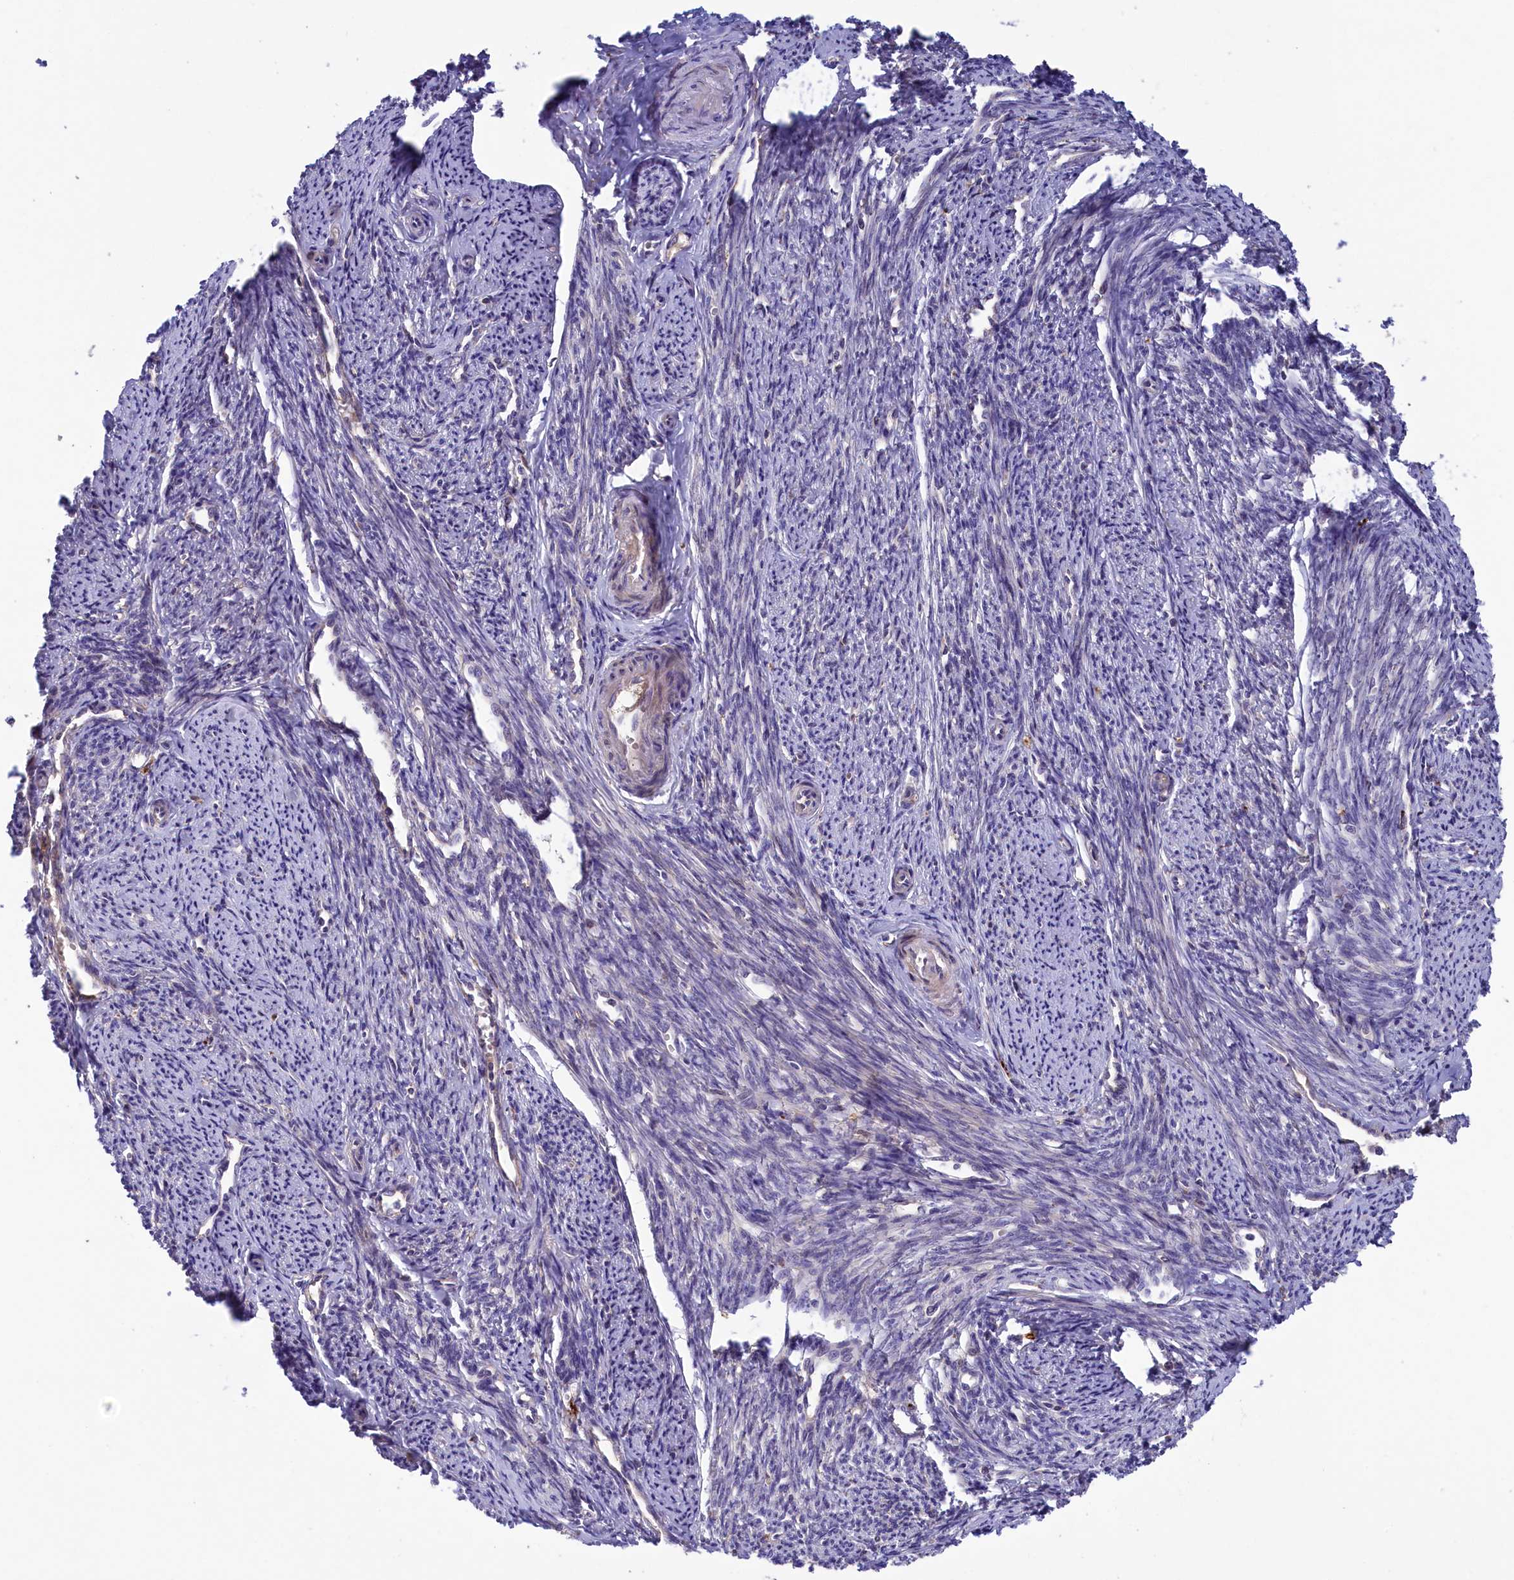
{"staining": {"intensity": "weak", "quantity": "<25%", "location": "cytoplasmic/membranous"}, "tissue": "smooth muscle", "cell_type": "Smooth muscle cells", "image_type": "normal", "snomed": [{"axis": "morphology", "description": "Normal tissue, NOS"}, {"axis": "topography", "description": "Smooth muscle"}, {"axis": "topography", "description": "Uterus"}], "caption": "The immunohistochemistry (IHC) image has no significant positivity in smooth muscle cells of smooth muscle.", "gene": "STYX", "patient": {"sex": "female", "age": 59}}